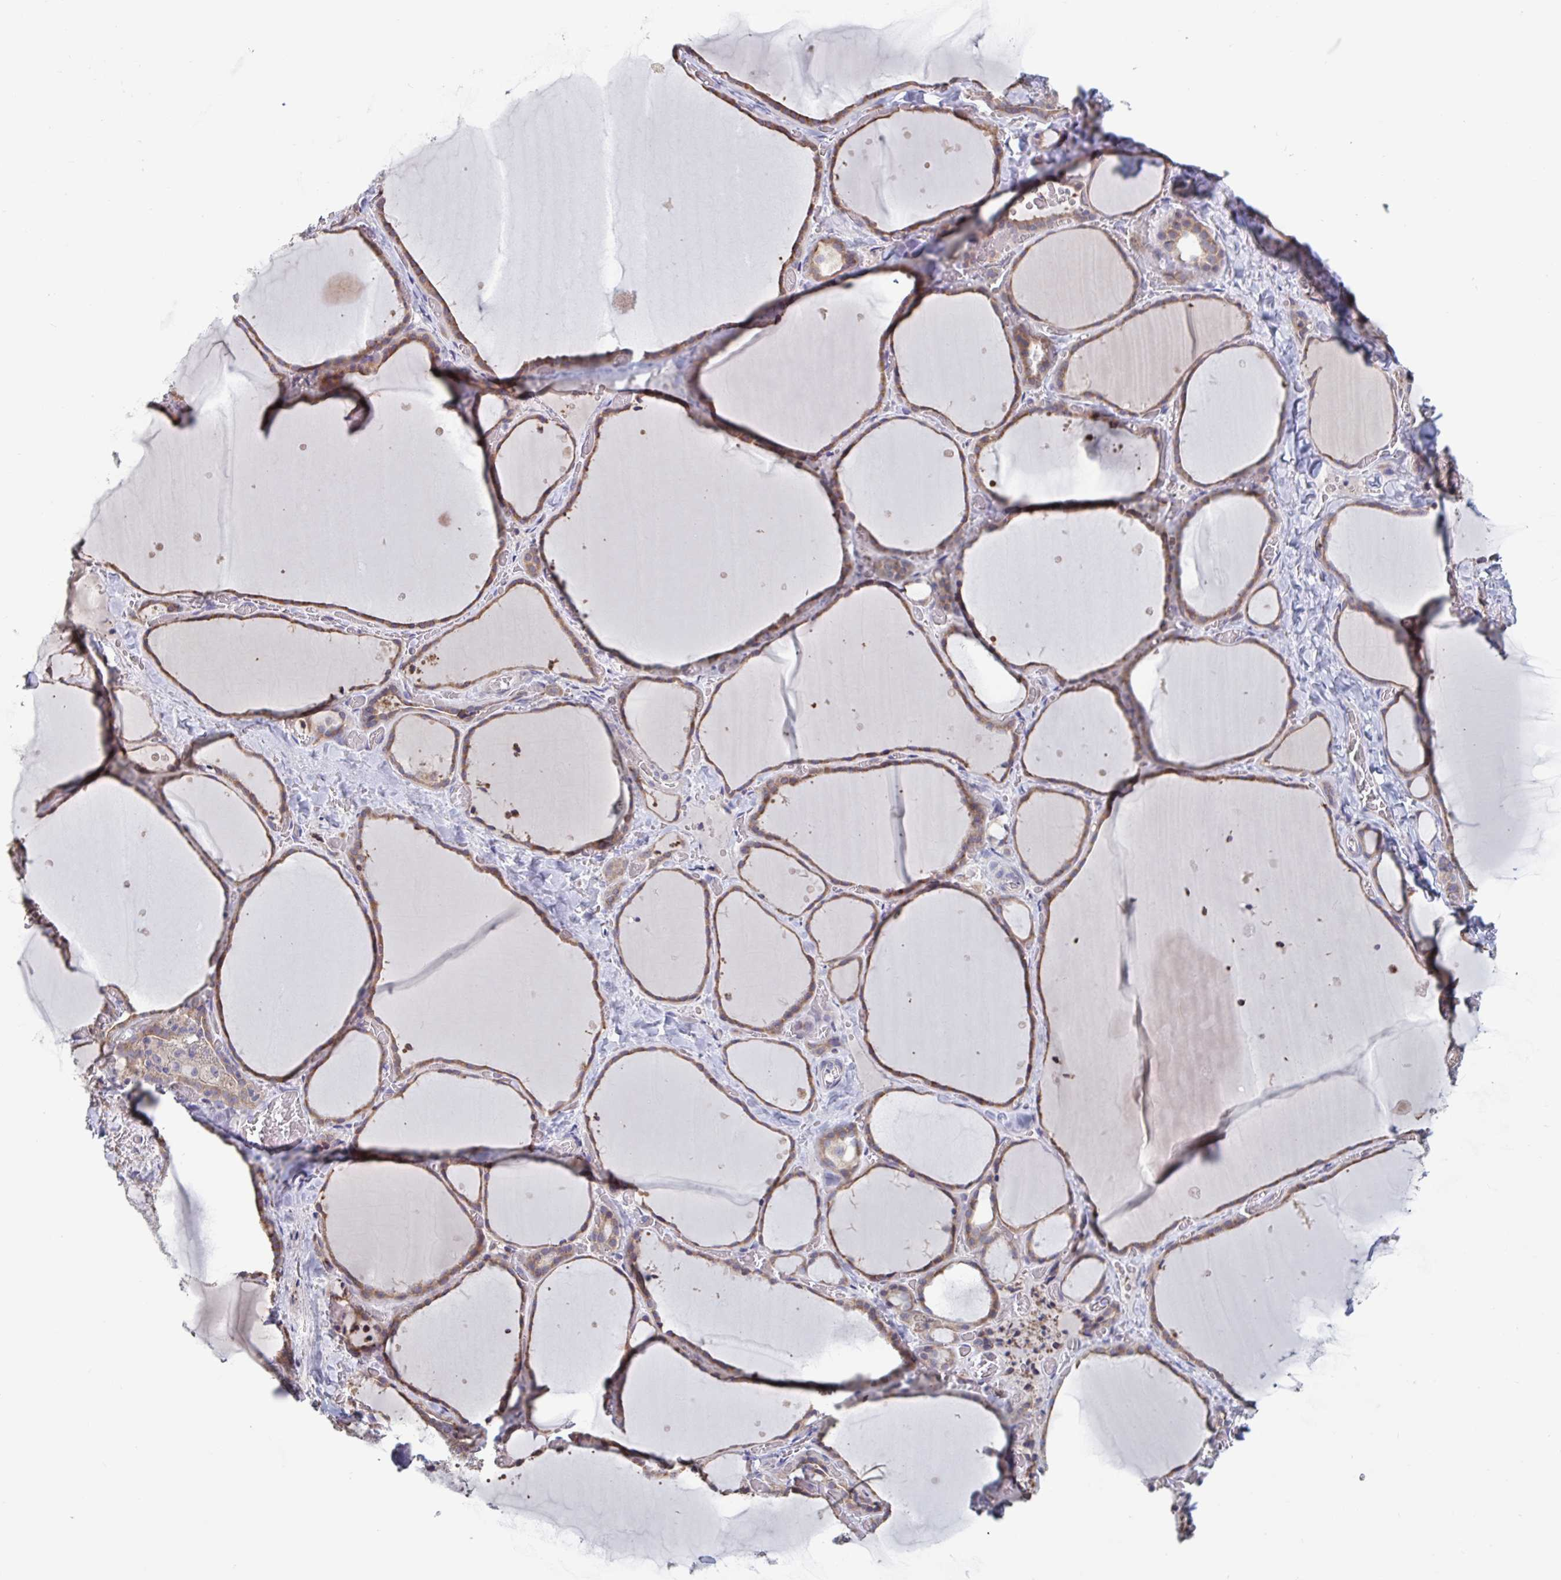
{"staining": {"intensity": "moderate", "quantity": ">75%", "location": "cytoplasmic/membranous"}, "tissue": "thyroid gland", "cell_type": "Glandular cells", "image_type": "normal", "snomed": [{"axis": "morphology", "description": "Normal tissue, NOS"}, {"axis": "topography", "description": "Thyroid gland"}], "caption": "IHC staining of unremarkable thyroid gland, which exhibits medium levels of moderate cytoplasmic/membranous staining in about >75% of glandular cells indicating moderate cytoplasmic/membranous protein staining. The staining was performed using DAB (3,3'-diaminobenzidine) (brown) for protein detection and nuclei were counterstained in hematoxylin (blue).", "gene": "CD1E", "patient": {"sex": "female", "age": 36}}